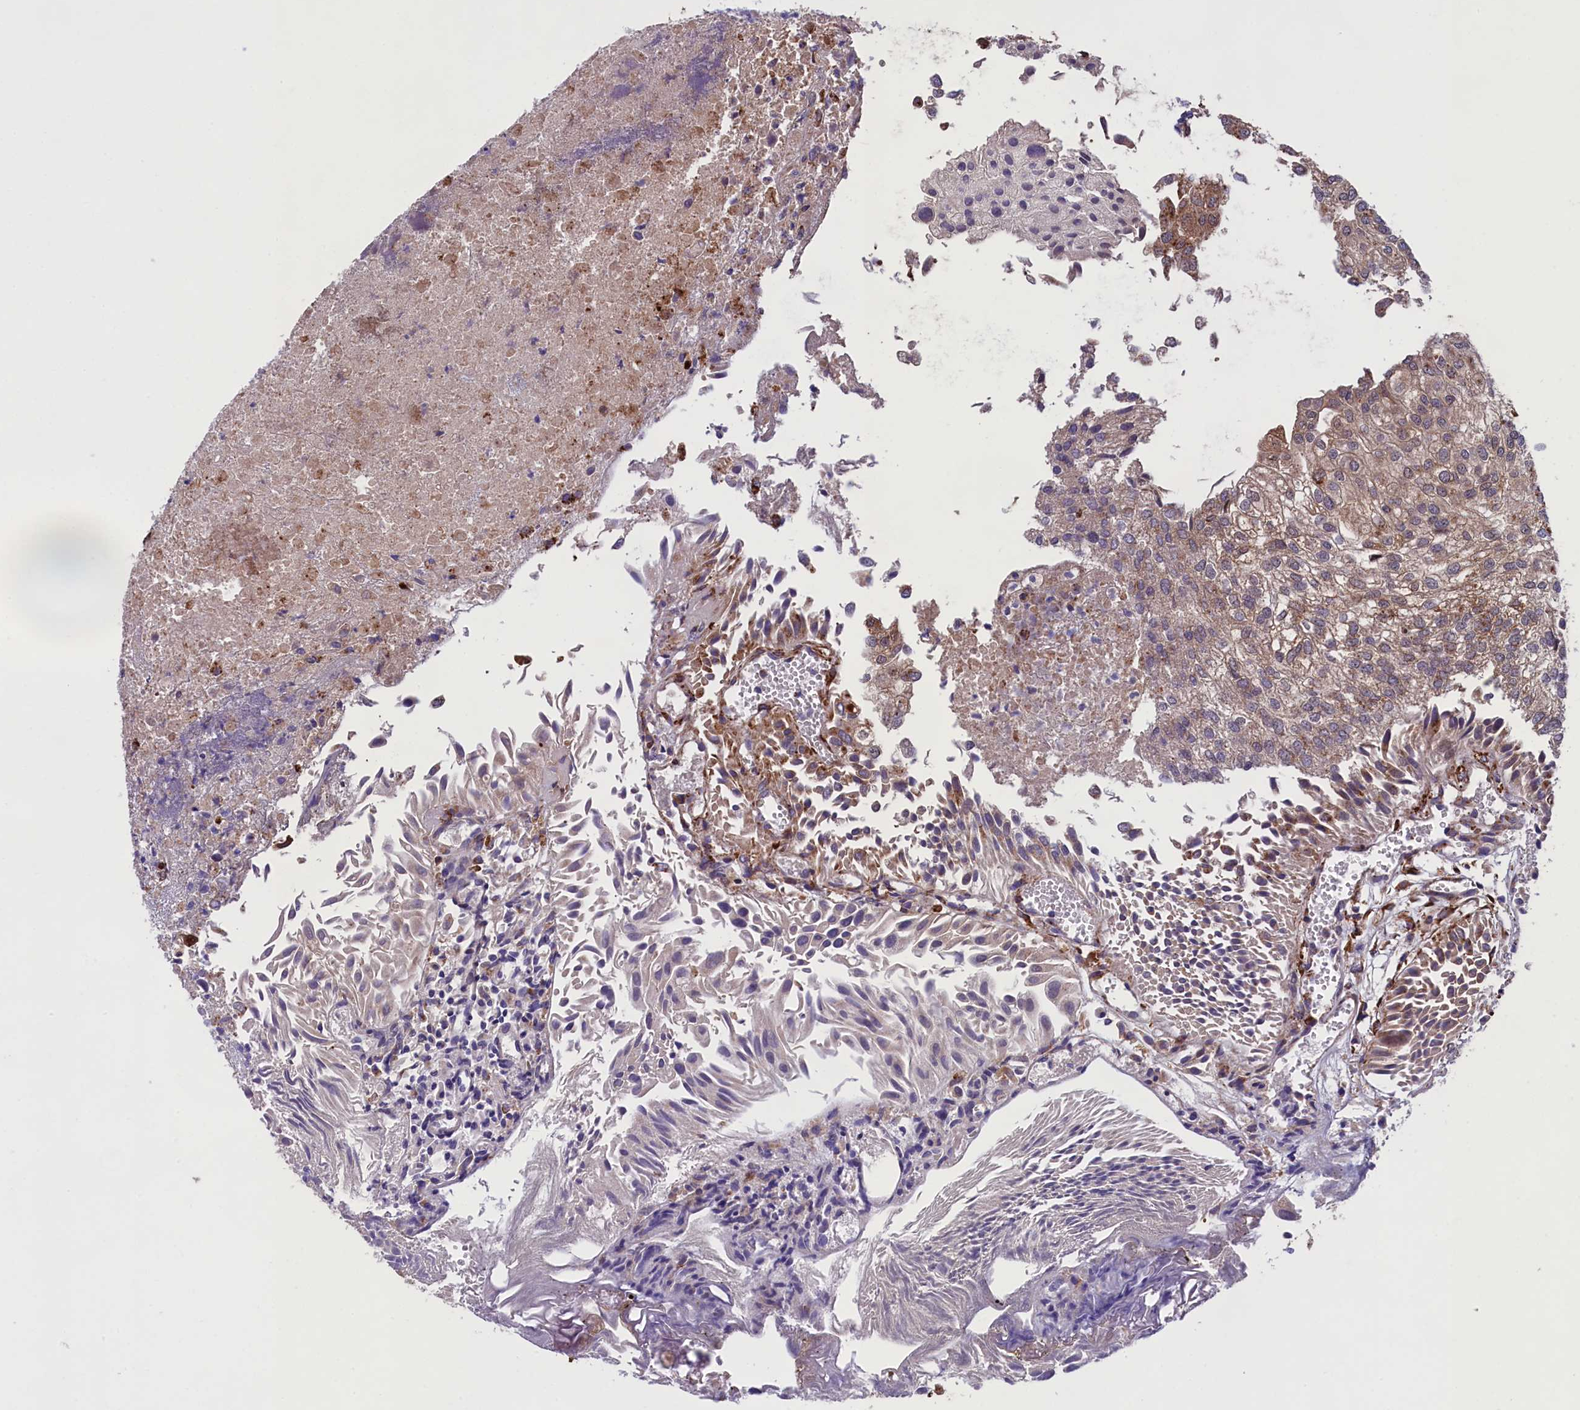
{"staining": {"intensity": "moderate", "quantity": "25%-75%", "location": "cytoplasmic/membranous,nuclear"}, "tissue": "urothelial cancer", "cell_type": "Tumor cells", "image_type": "cancer", "snomed": [{"axis": "morphology", "description": "Urothelial carcinoma, Low grade"}, {"axis": "topography", "description": "Urinary bladder"}], "caption": "Immunohistochemistry (IHC) staining of urothelial cancer, which shows medium levels of moderate cytoplasmic/membranous and nuclear positivity in about 25%-75% of tumor cells indicating moderate cytoplasmic/membranous and nuclear protein staining. The staining was performed using DAB (brown) for protein detection and nuclei were counterstained in hematoxylin (blue).", "gene": "MAN2B1", "patient": {"sex": "female", "age": 89}}